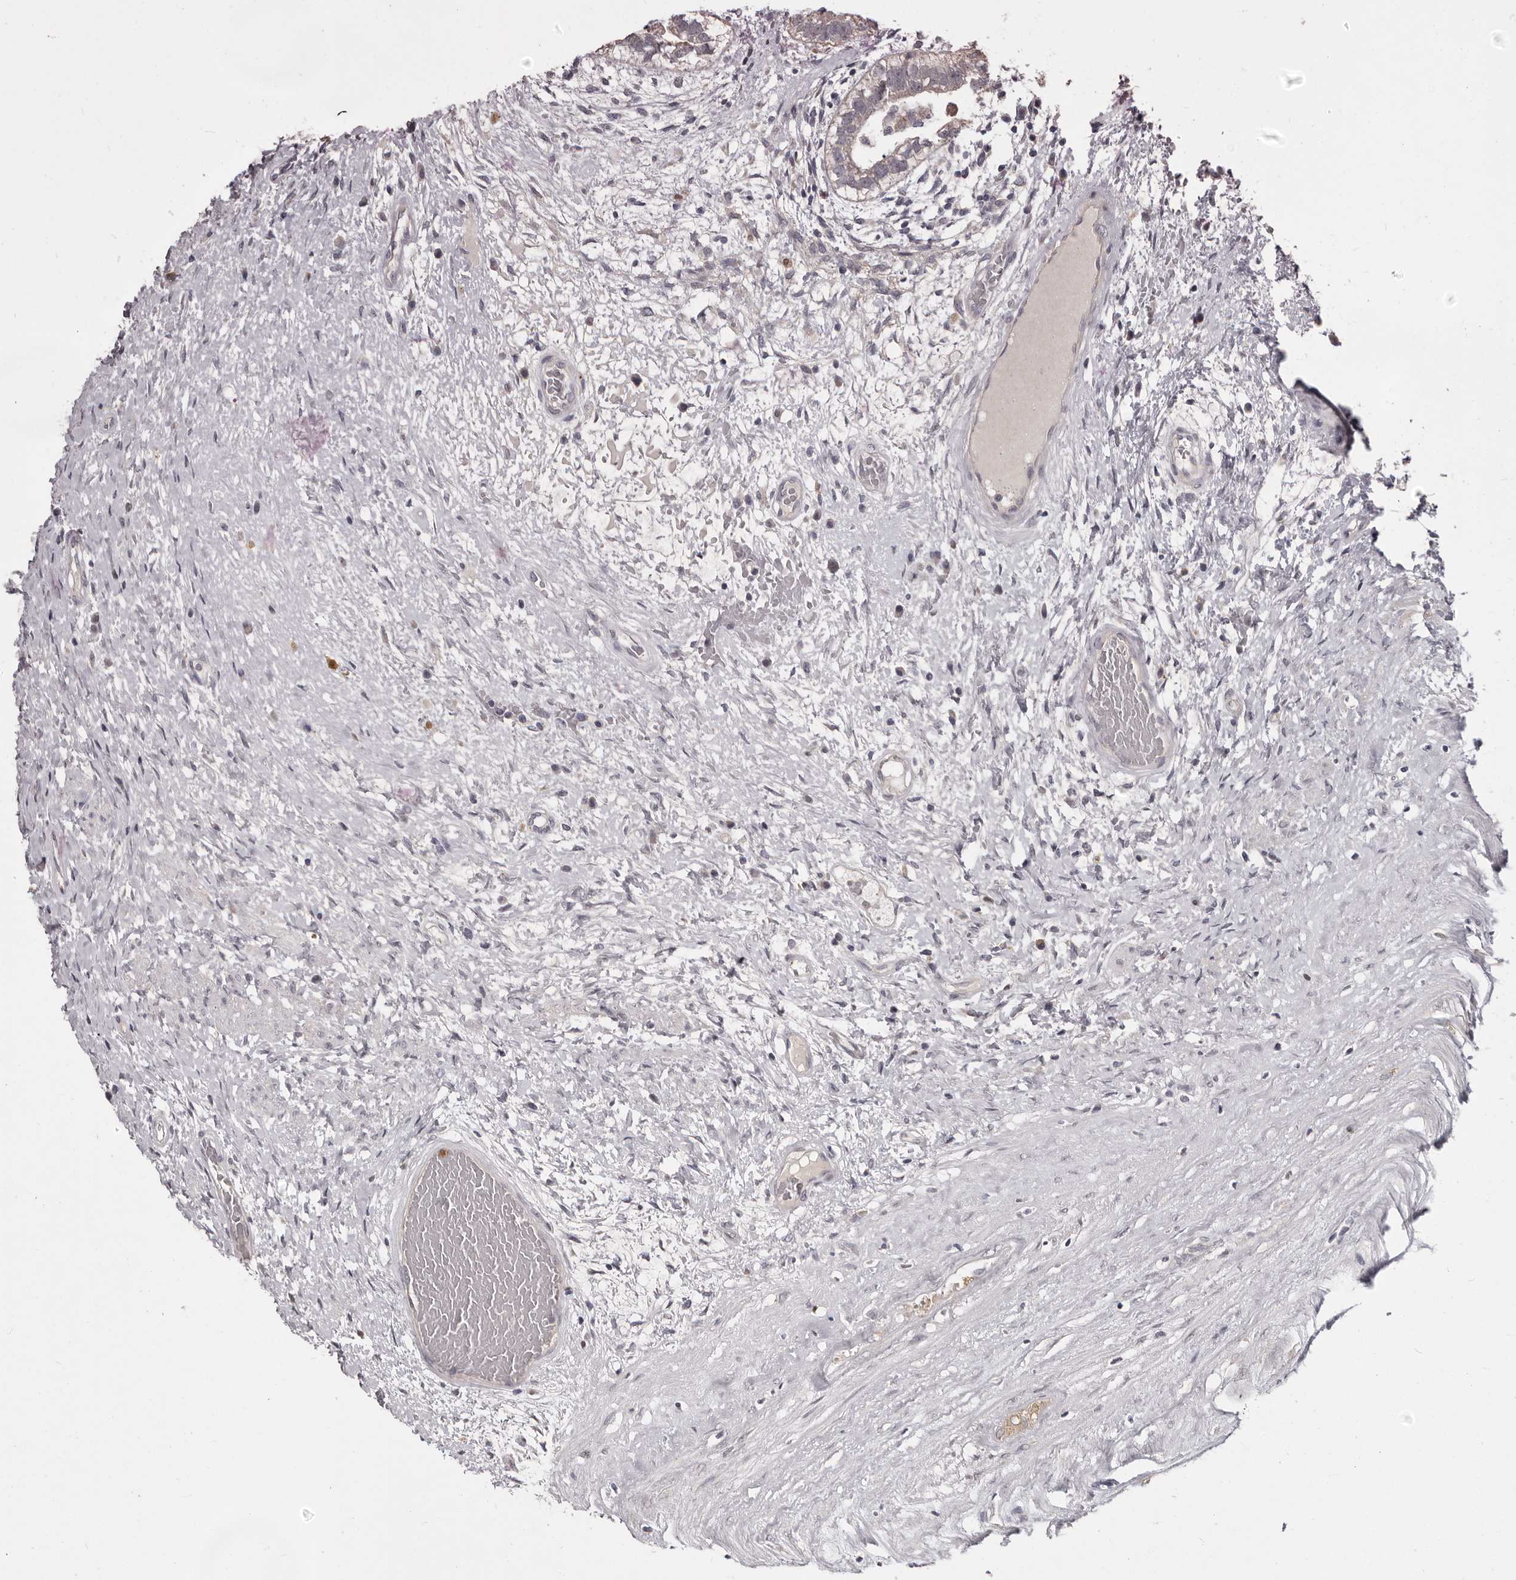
{"staining": {"intensity": "negative", "quantity": "none", "location": "none"}, "tissue": "testis cancer", "cell_type": "Tumor cells", "image_type": "cancer", "snomed": [{"axis": "morphology", "description": "Carcinoma, Embryonal, NOS"}, {"axis": "topography", "description": "Testis"}], "caption": "Immunohistochemistry of testis cancer reveals no positivity in tumor cells. (Immunohistochemistry (ihc), brightfield microscopy, high magnification).", "gene": "GPR157", "patient": {"sex": "male", "age": 26}}